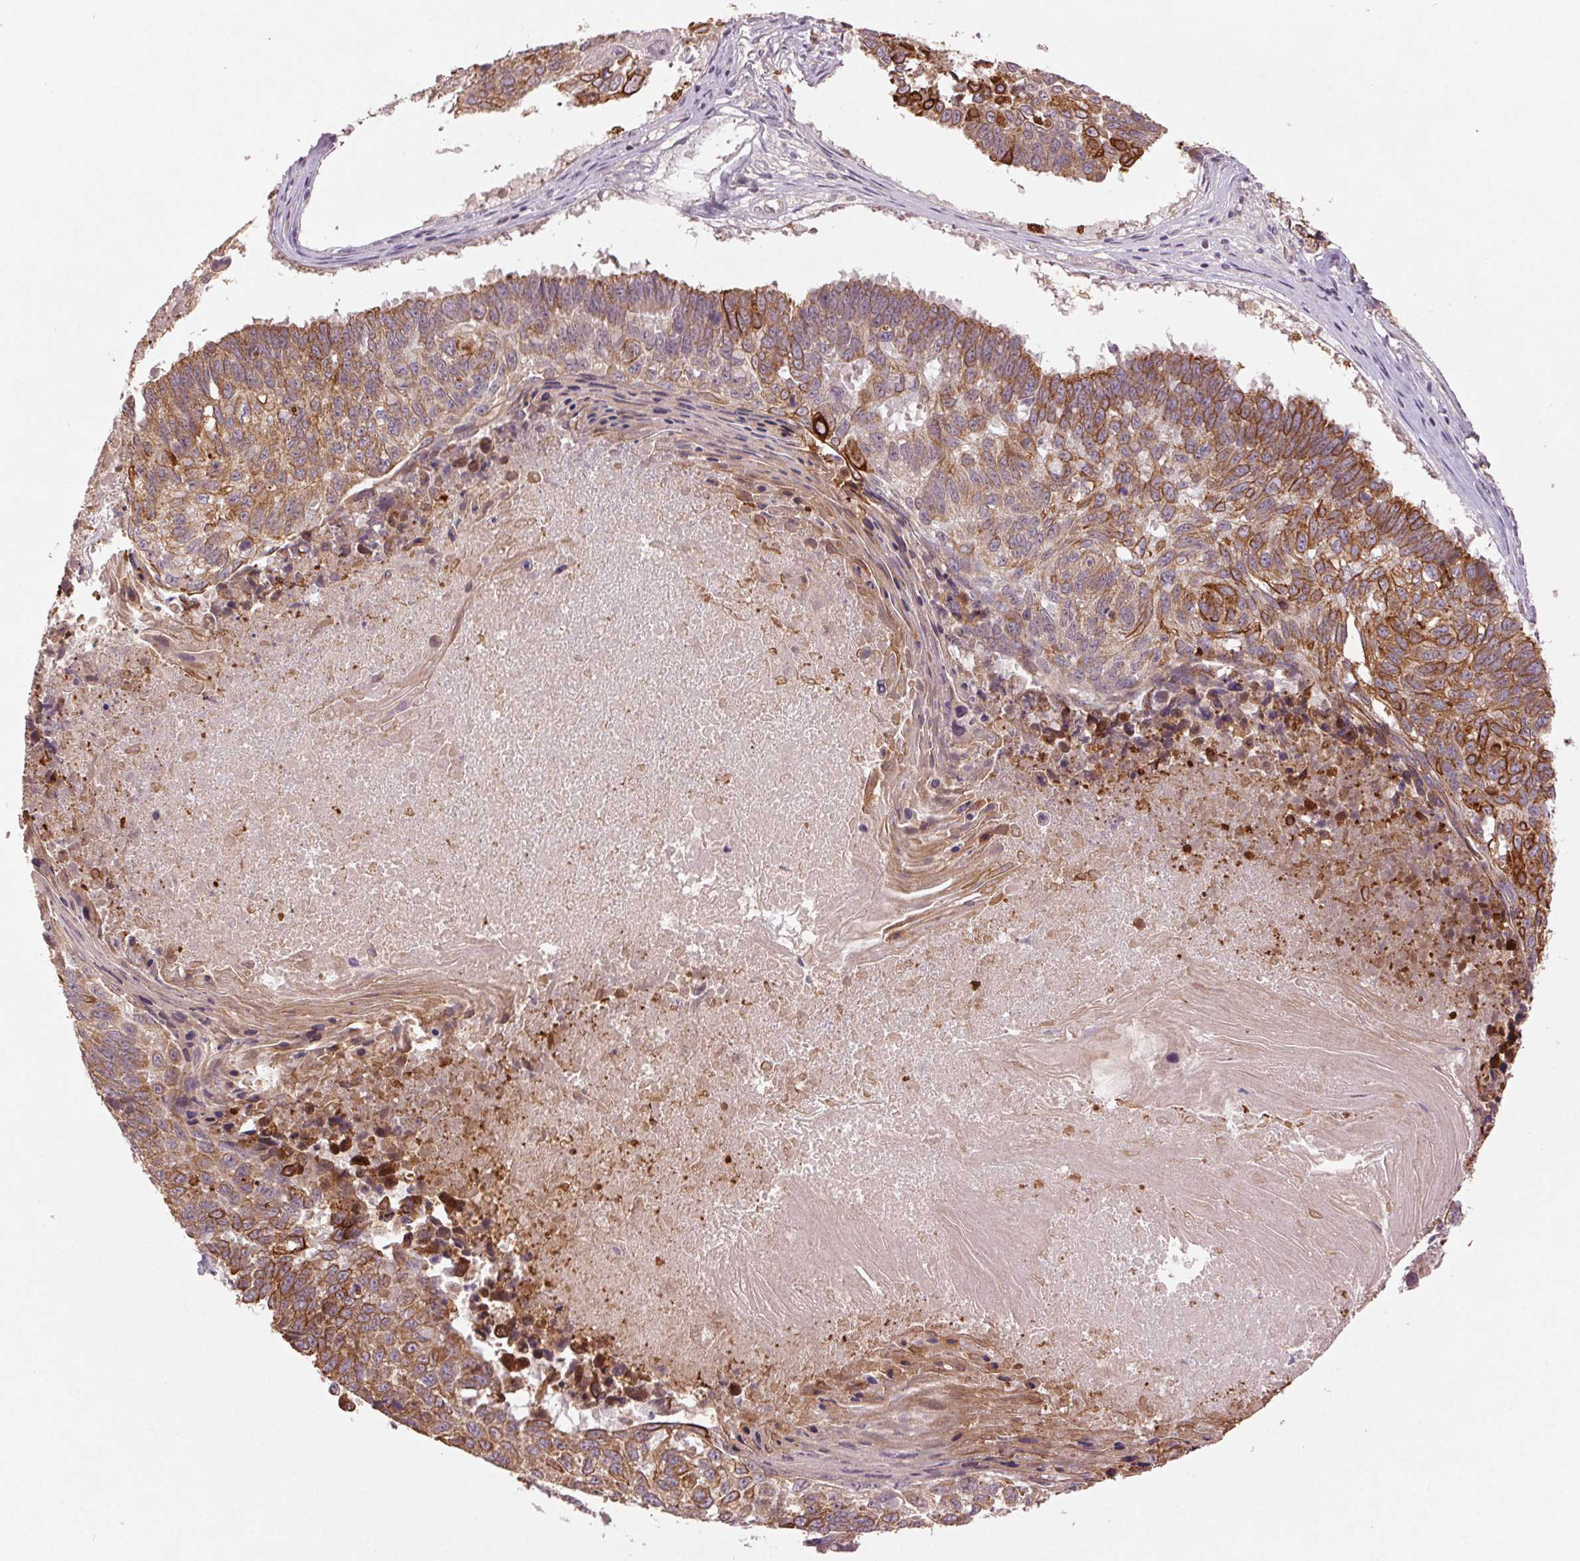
{"staining": {"intensity": "moderate", "quantity": "25%-75%", "location": "cytoplasmic/membranous"}, "tissue": "lung cancer", "cell_type": "Tumor cells", "image_type": "cancer", "snomed": [{"axis": "morphology", "description": "Squamous cell carcinoma, NOS"}, {"axis": "topography", "description": "Lung"}], "caption": "This image demonstrates immunohistochemistry (IHC) staining of human lung cancer (squamous cell carcinoma), with medium moderate cytoplasmic/membranous staining in about 25%-75% of tumor cells.", "gene": "SMLR1", "patient": {"sex": "male", "age": 73}}